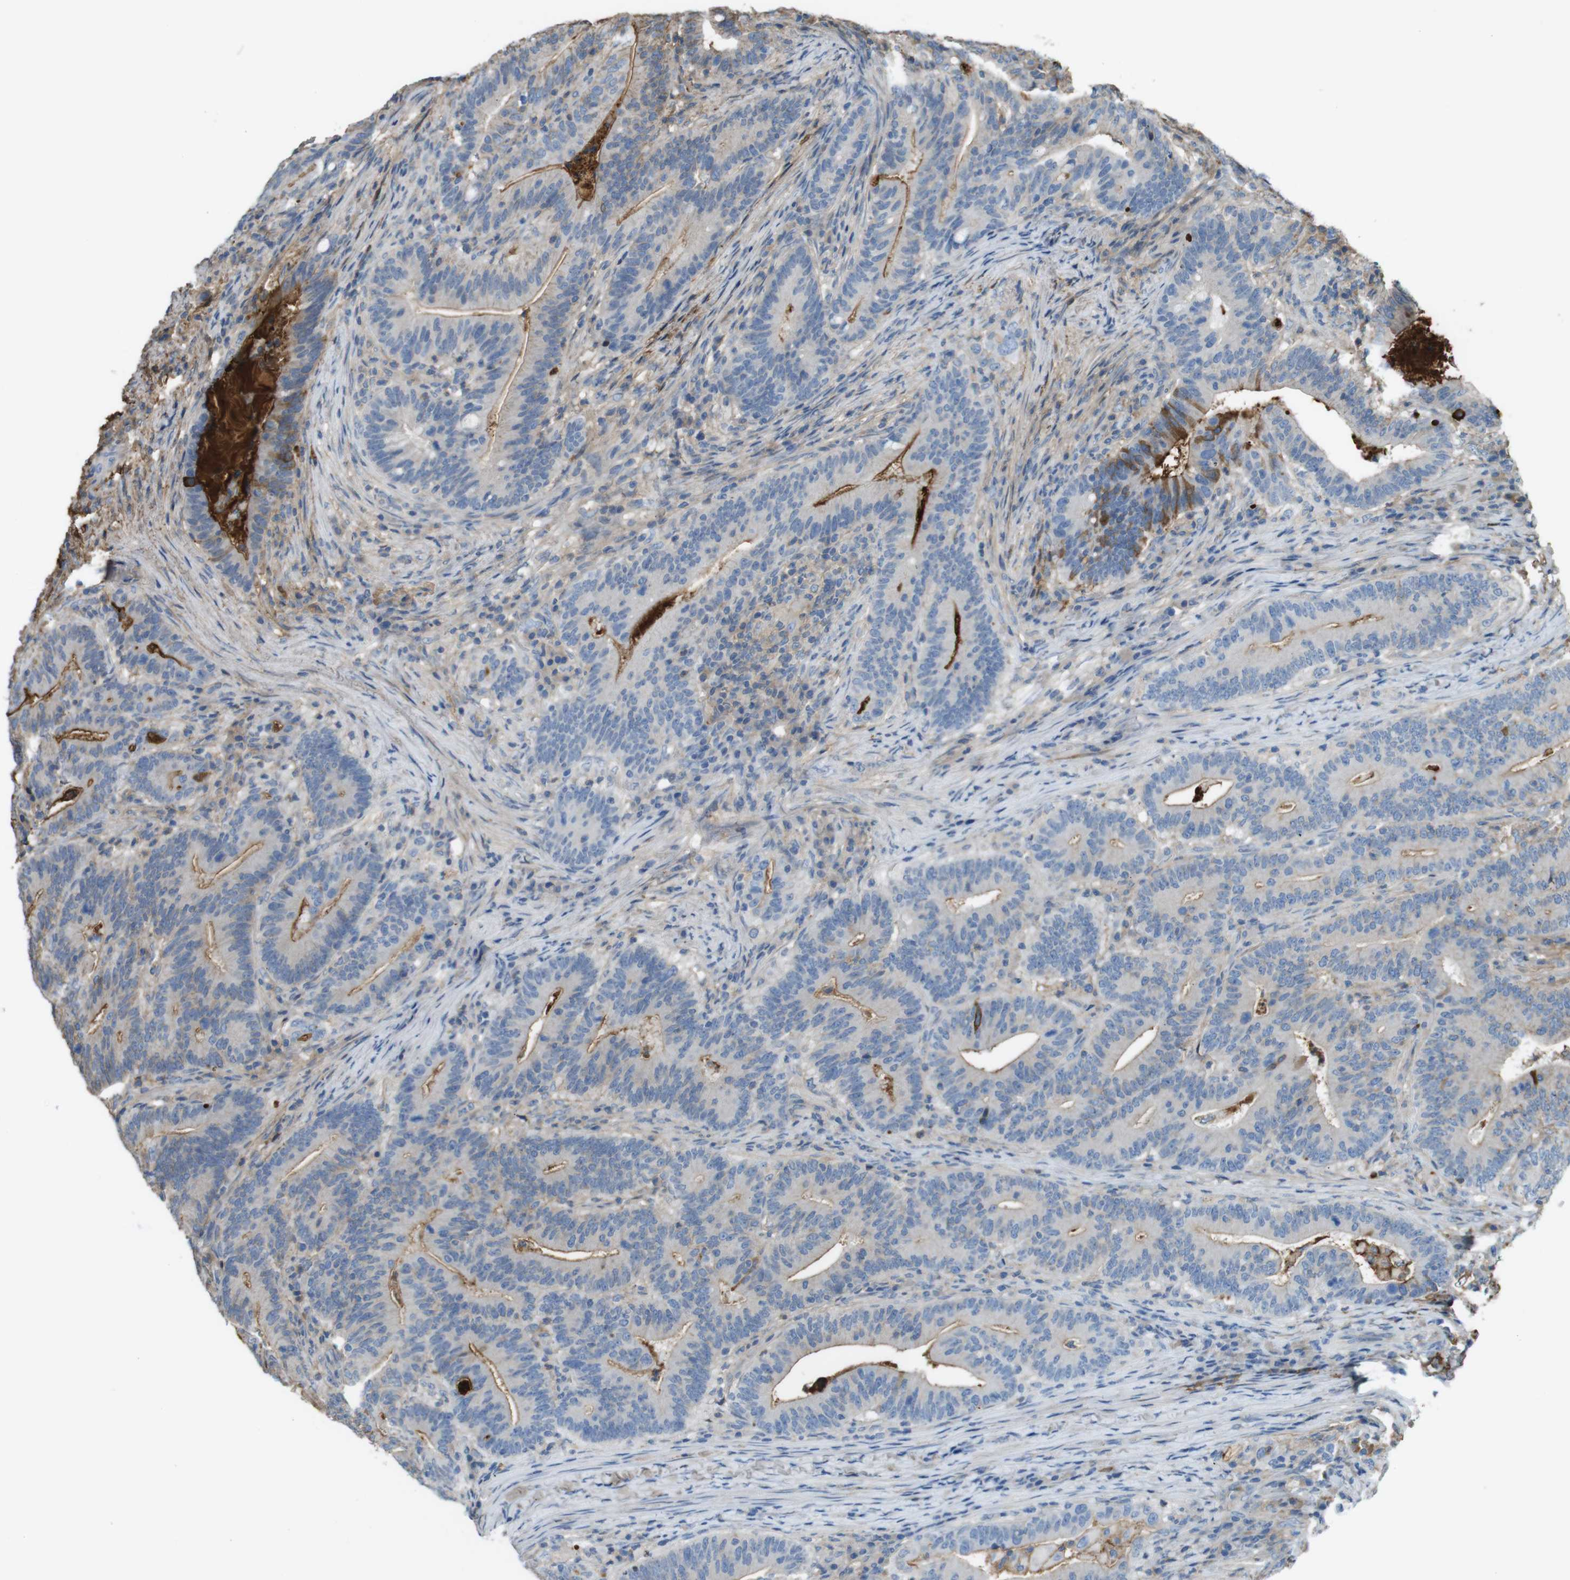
{"staining": {"intensity": "moderate", "quantity": "<25%", "location": "cytoplasmic/membranous"}, "tissue": "colorectal cancer", "cell_type": "Tumor cells", "image_type": "cancer", "snomed": [{"axis": "morphology", "description": "Normal tissue, NOS"}, {"axis": "morphology", "description": "Adenocarcinoma, NOS"}, {"axis": "topography", "description": "Colon"}], "caption": "A micrograph of human colorectal cancer (adenocarcinoma) stained for a protein displays moderate cytoplasmic/membranous brown staining in tumor cells.", "gene": "LTBP4", "patient": {"sex": "female", "age": 66}}